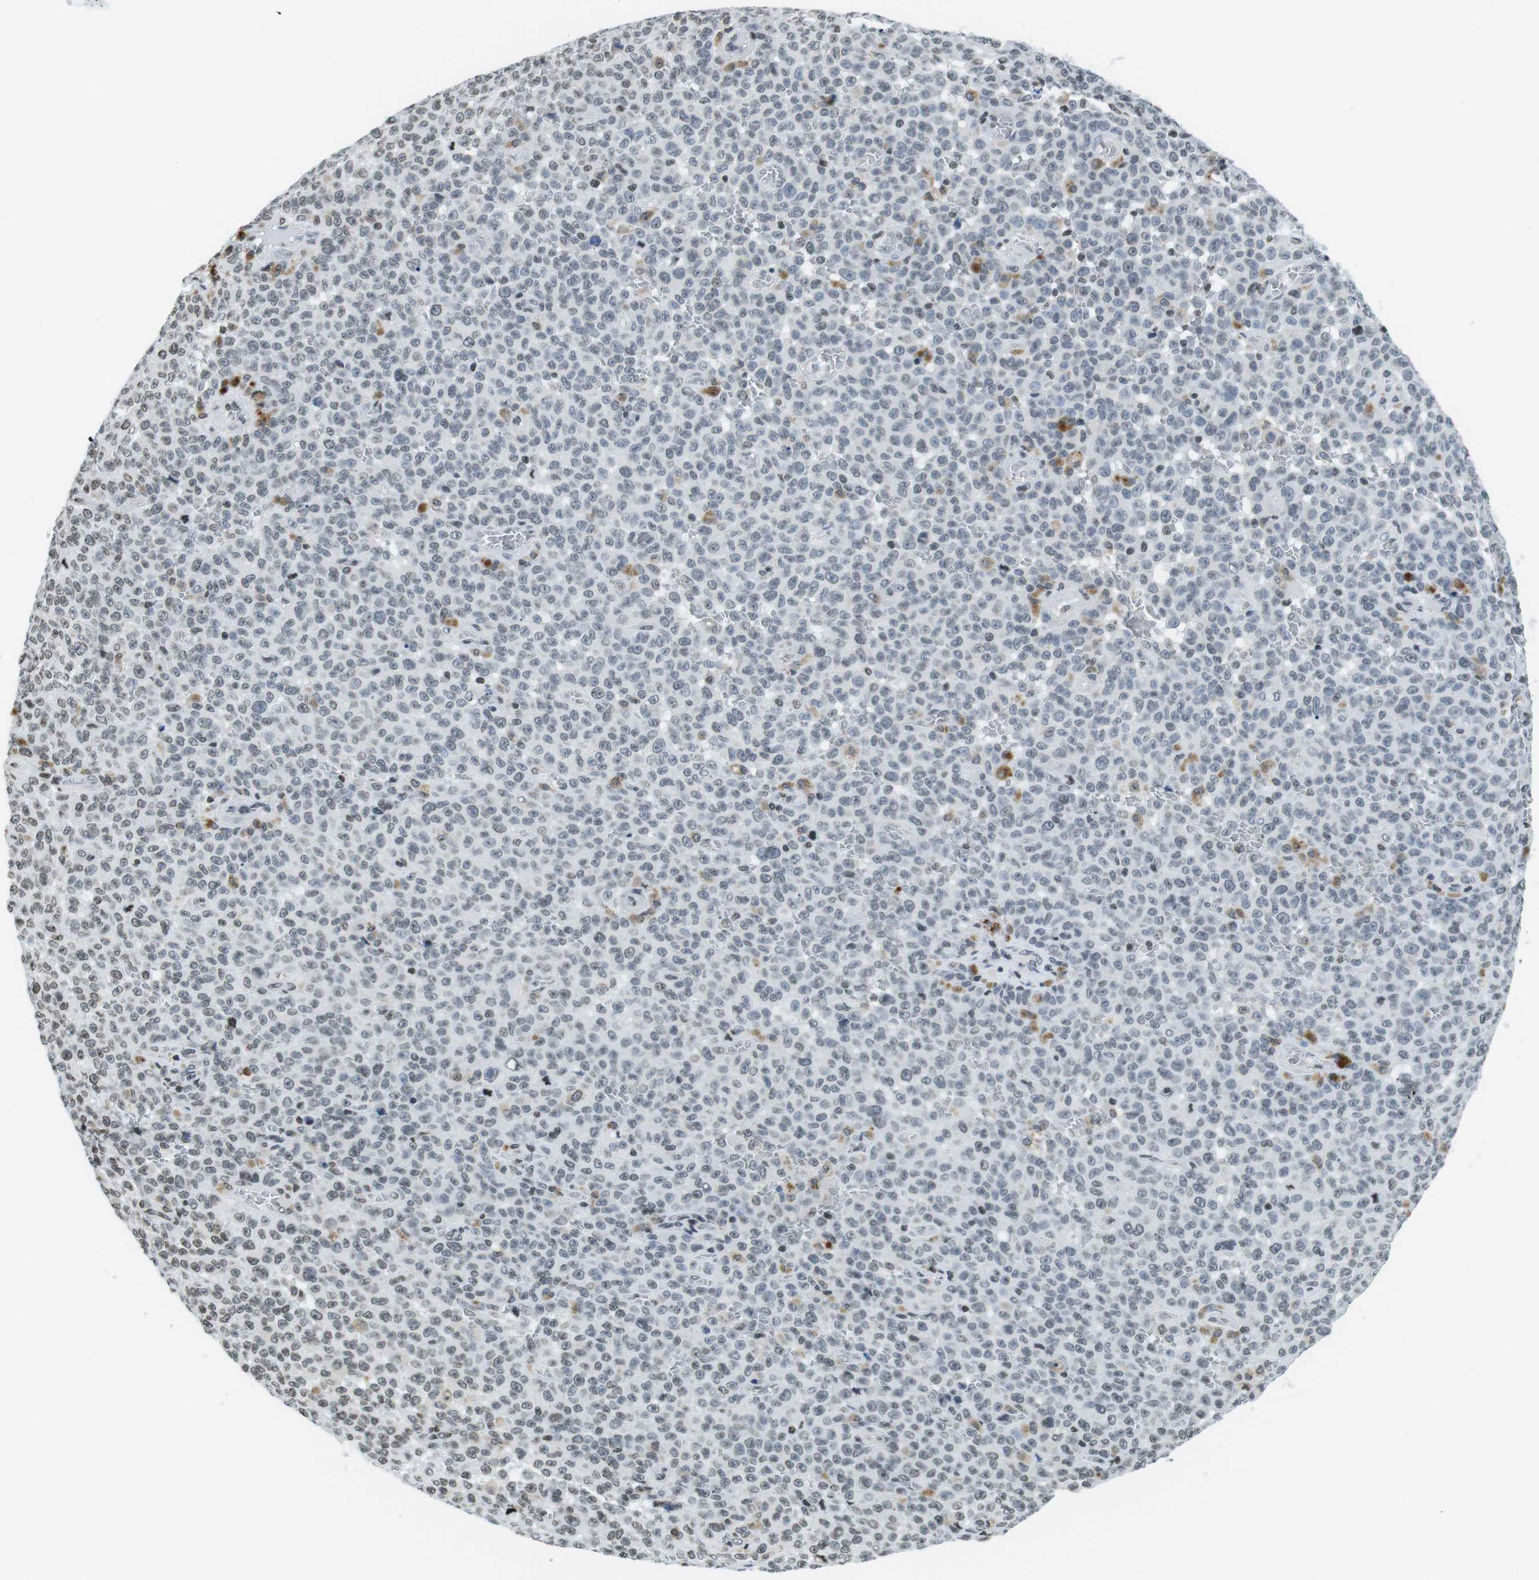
{"staining": {"intensity": "weak", "quantity": "<25%", "location": "nuclear"}, "tissue": "melanoma", "cell_type": "Tumor cells", "image_type": "cancer", "snomed": [{"axis": "morphology", "description": "Malignant melanoma, NOS"}, {"axis": "topography", "description": "Skin"}], "caption": "High power microscopy photomicrograph of an immunohistochemistry (IHC) histopathology image of malignant melanoma, revealing no significant positivity in tumor cells.", "gene": "E2F2", "patient": {"sex": "female", "age": 82}}